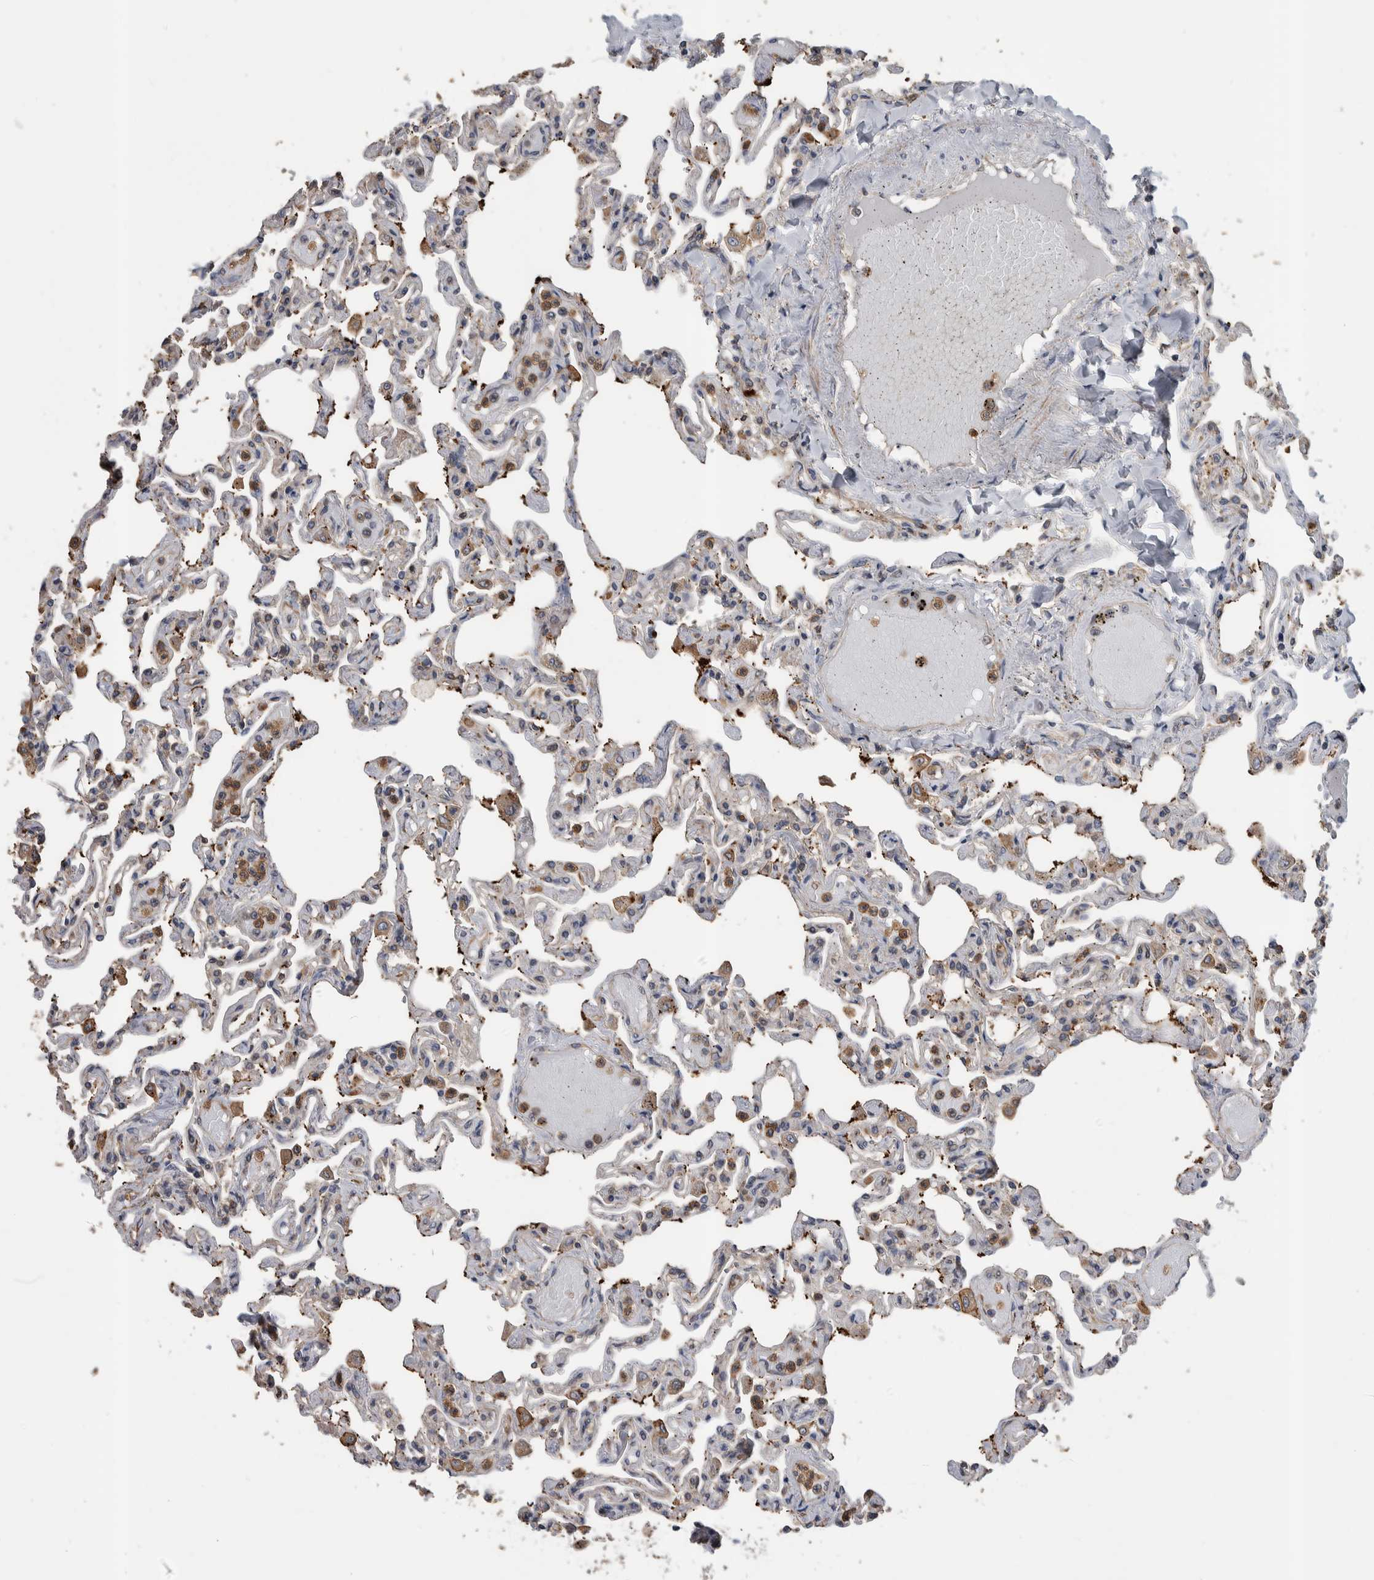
{"staining": {"intensity": "negative", "quantity": "none", "location": "none"}, "tissue": "lung", "cell_type": "Alveolar cells", "image_type": "normal", "snomed": [{"axis": "morphology", "description": "Normal tissue, NOS"}, {"axis": "topography", "description": "Lung"}], "caption": "IHC micrograph of unremarkable human lung stained for a protein (brown), which reveals no positivity in alveolar cells.", "gene": "SDCBP", "patient": {"sex": "male", "age": 21}}